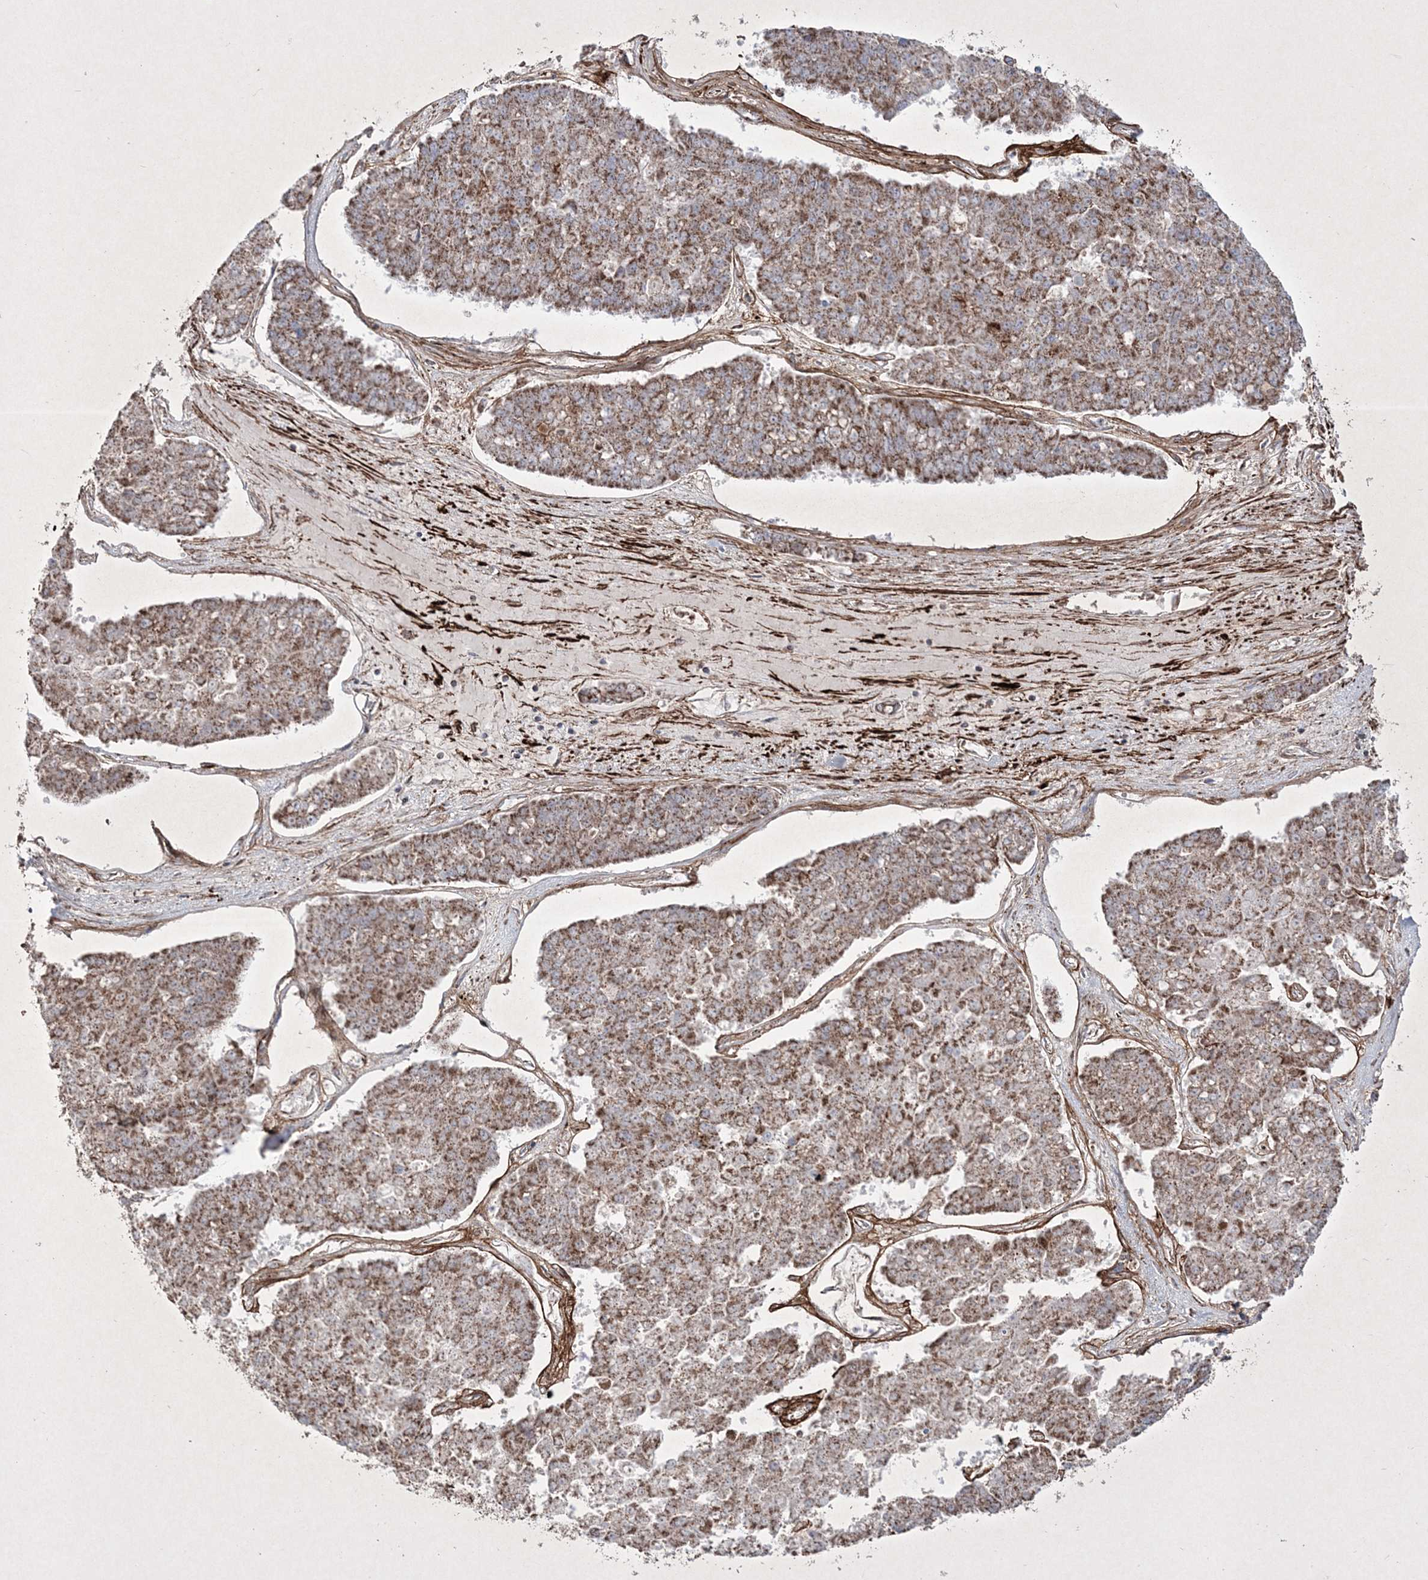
{"staining": {"intensity": "moderate", "quantity": ">75%", "location": "cytoplasmic/membranous"}, "tissue": "pancreatic cancer", "cell_type": "Tumor cells", "image_type": "cancer", "snomed": [{"axis": "morphology", "description": "Adenocarcinoma, NOS"}, {"axis": "topography", "description": "Pancreas"}], "caption": "A brown stain labels moderate cytoplasmic/membranous expression of a protein in pancreatic adenocarcinoma tumor cells. Nuclei are stained in blue.", "gene": "RICTOR", "patient": {"sex": "male", "age": 50}}